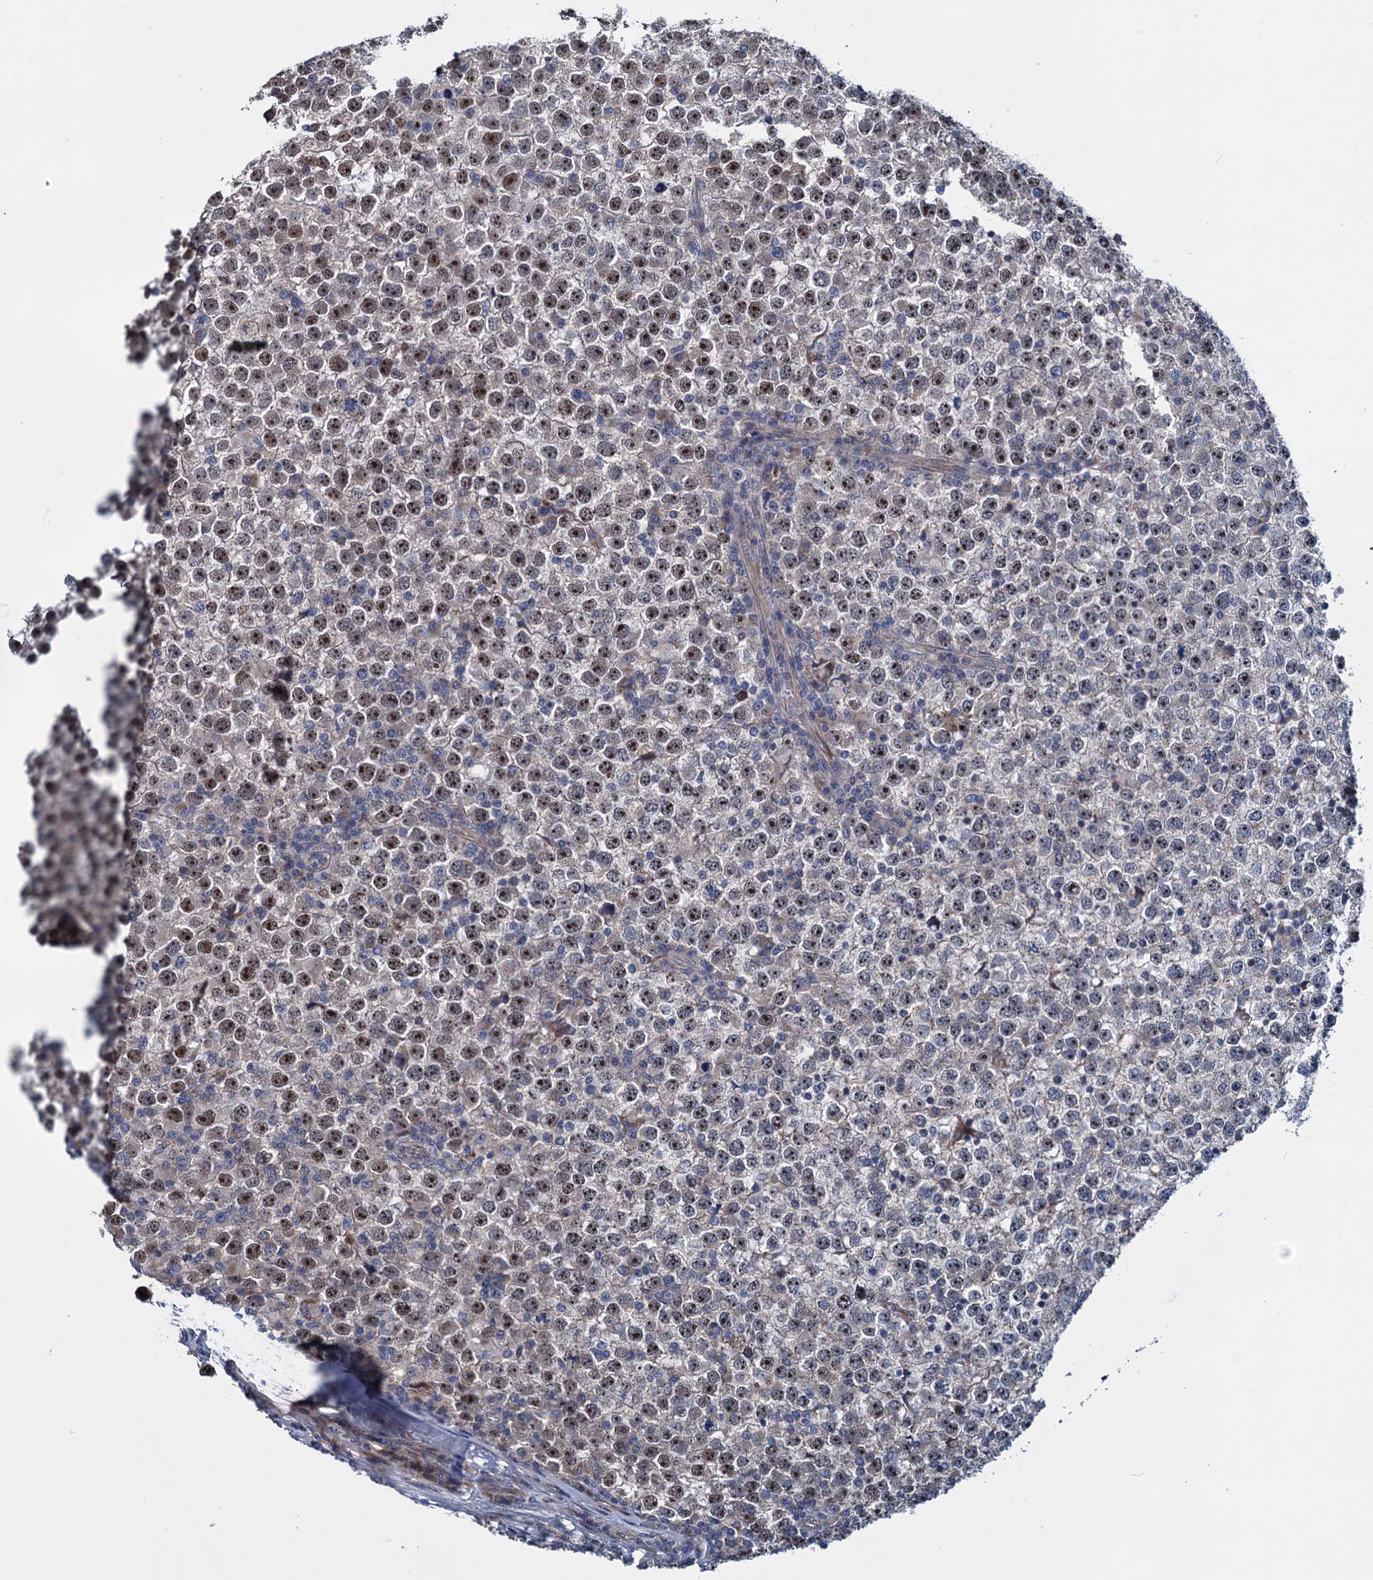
{"staining": {"intensity": "moderate", "quantity": "25%-75%", "location": "nuclear"}, "tissue": "testis cancer", "cell_type": "Tumor cells", "image_type": "cancer", "snomed": [{"axis": "morphology", "description": "Seminoma, NOS"}, {"axis": "topography", "description": "Testis"}], "caption": "A photomicrograph of human testis cancer (seminoma) stained for a protein demonstrates moderate nuclear brown staining in tumor cells.", "gene": "EYA4", "patient": {"sex": "male", "age": 65}}